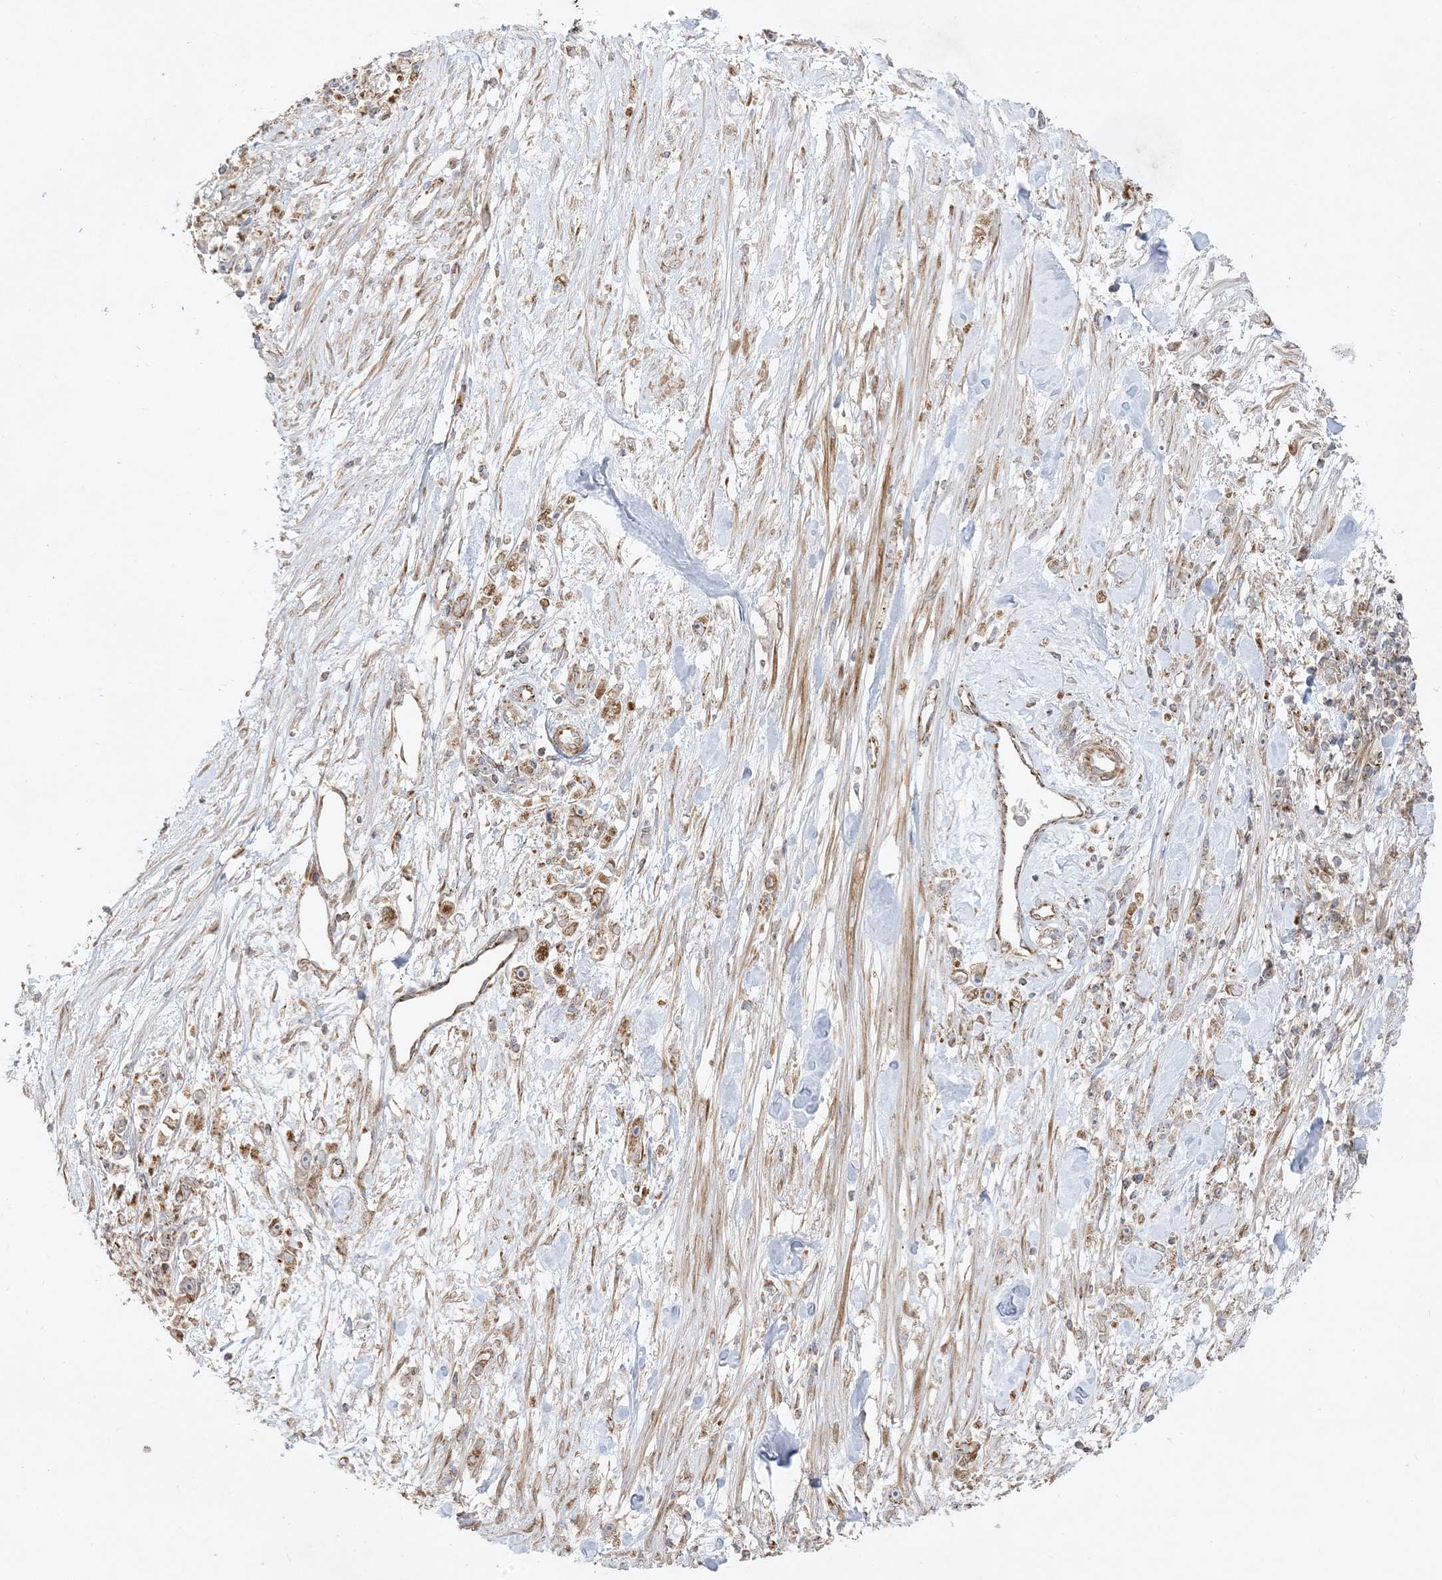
{"staining": {"intensity": "weak", "quantity": ">75%", "location": "cytoplasmic/membranous"}, "tissue": "stomach cancer", "cell_type": "Tumor cells", "image_type": "cancer", "snomed": [{"axis": "morphology", "description": "Adenocarcinoma, NOS"}, {"axis": "topography", "description": "Stomach"}], "caption": "Protein expression analysis of stomach cancer demonstrates weak cytoplasmic/membranous staining in approximately >75% of tumor cells. Nuclei are stained in blue.", "gene": "AARS2", "patient": {"sex": "female", "age": 59}}